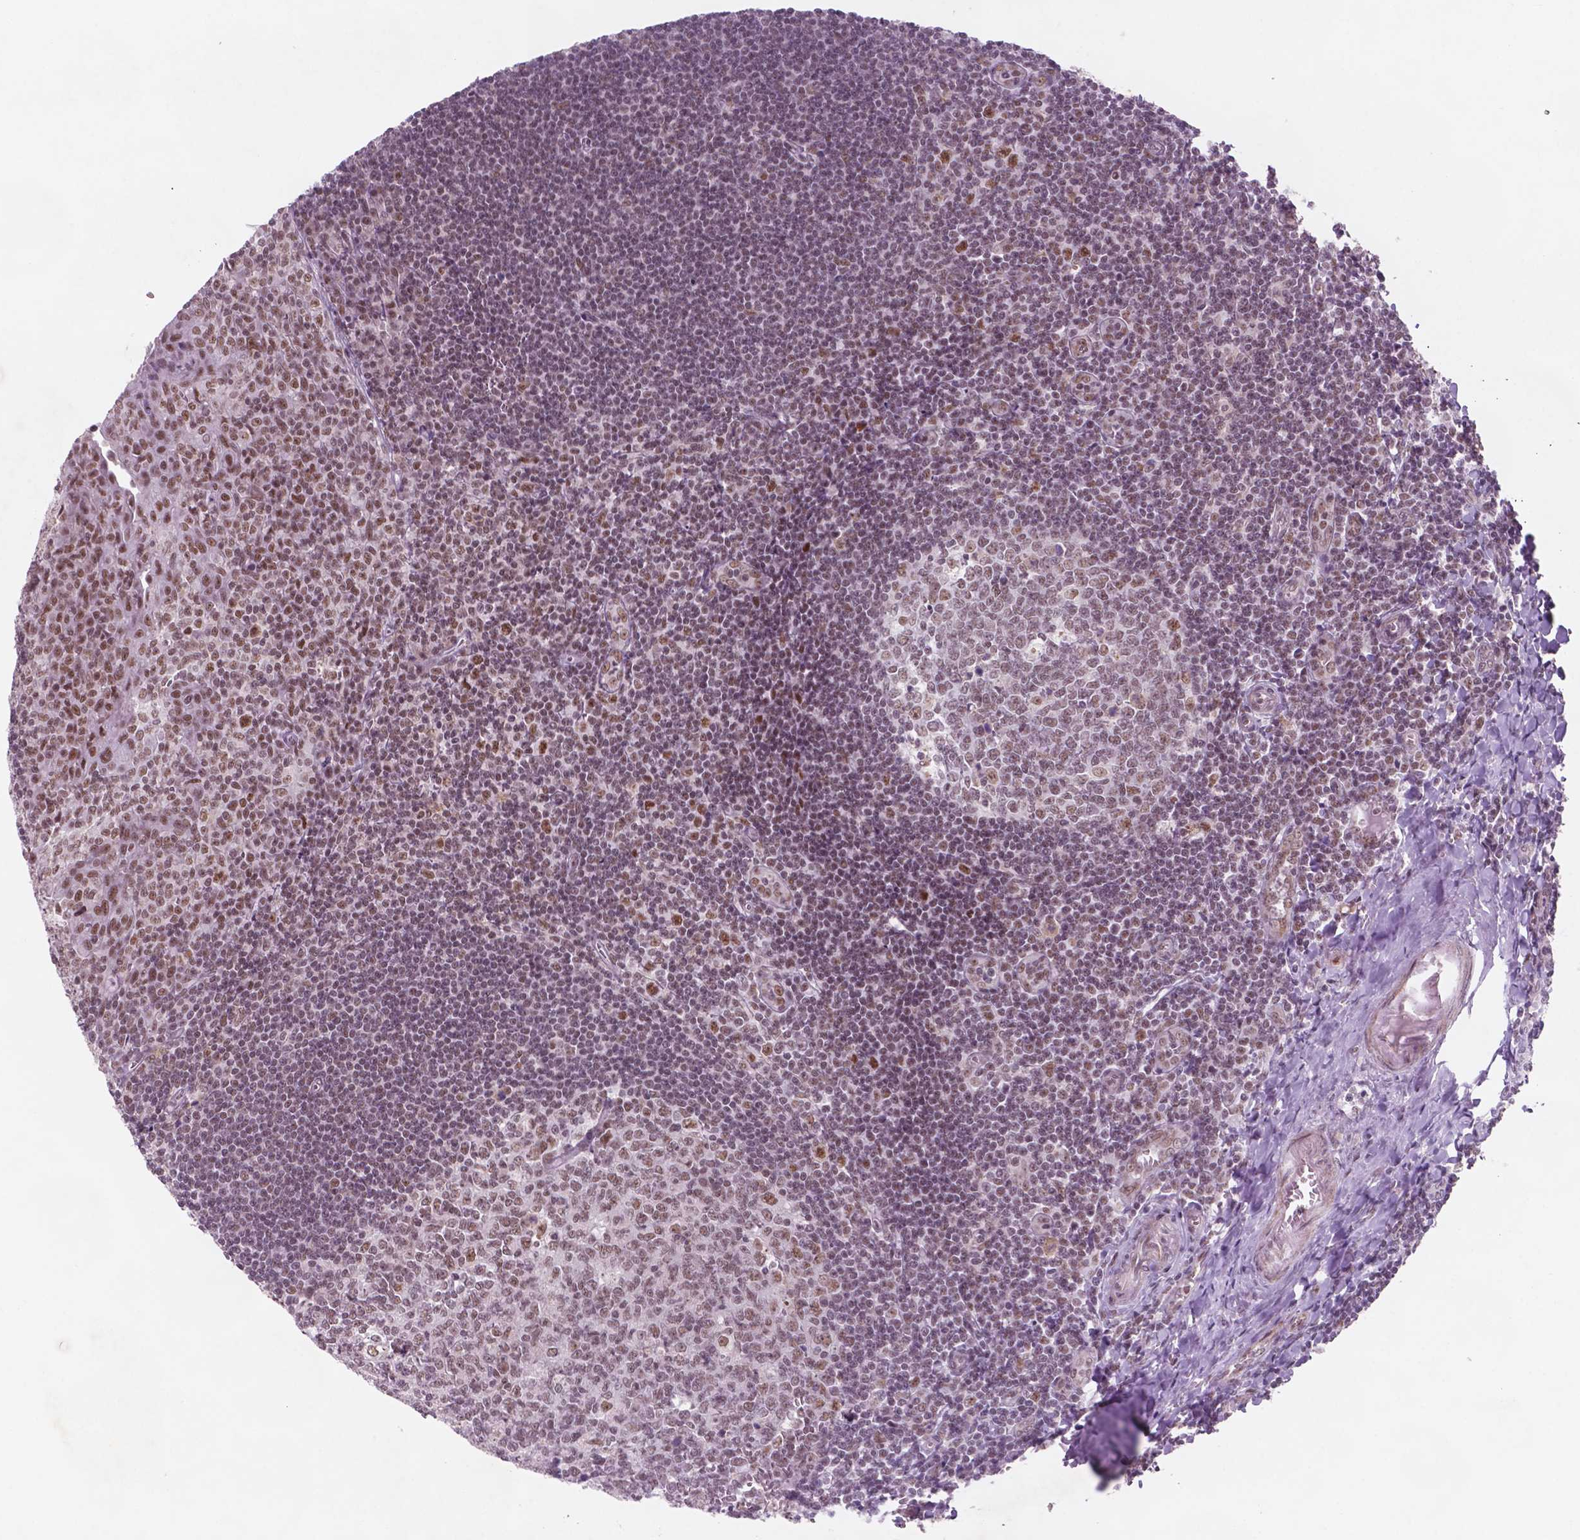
{"staining": {"intensity": "moderate", "quantity": ">75%", "location": "nuclear"}, "tissue": "tonsil", "cell_type": "Germinal center cells", "image_type": "normal", "snomed": [{"axis": "morphology", "description": "Normal tissue, NOS"}, {"axis": "morphology", "description": "Inflammation, NOS"}, {"axis": "topography", "description": "Tonsil"}], "caption": "This is an image of immunohistochemistry staining of benign tonsil, which shows moderate staining in the nuclear of germinal center cells.", "gene": "CTR9", "patient": {"sex": "female", "age": 31}}